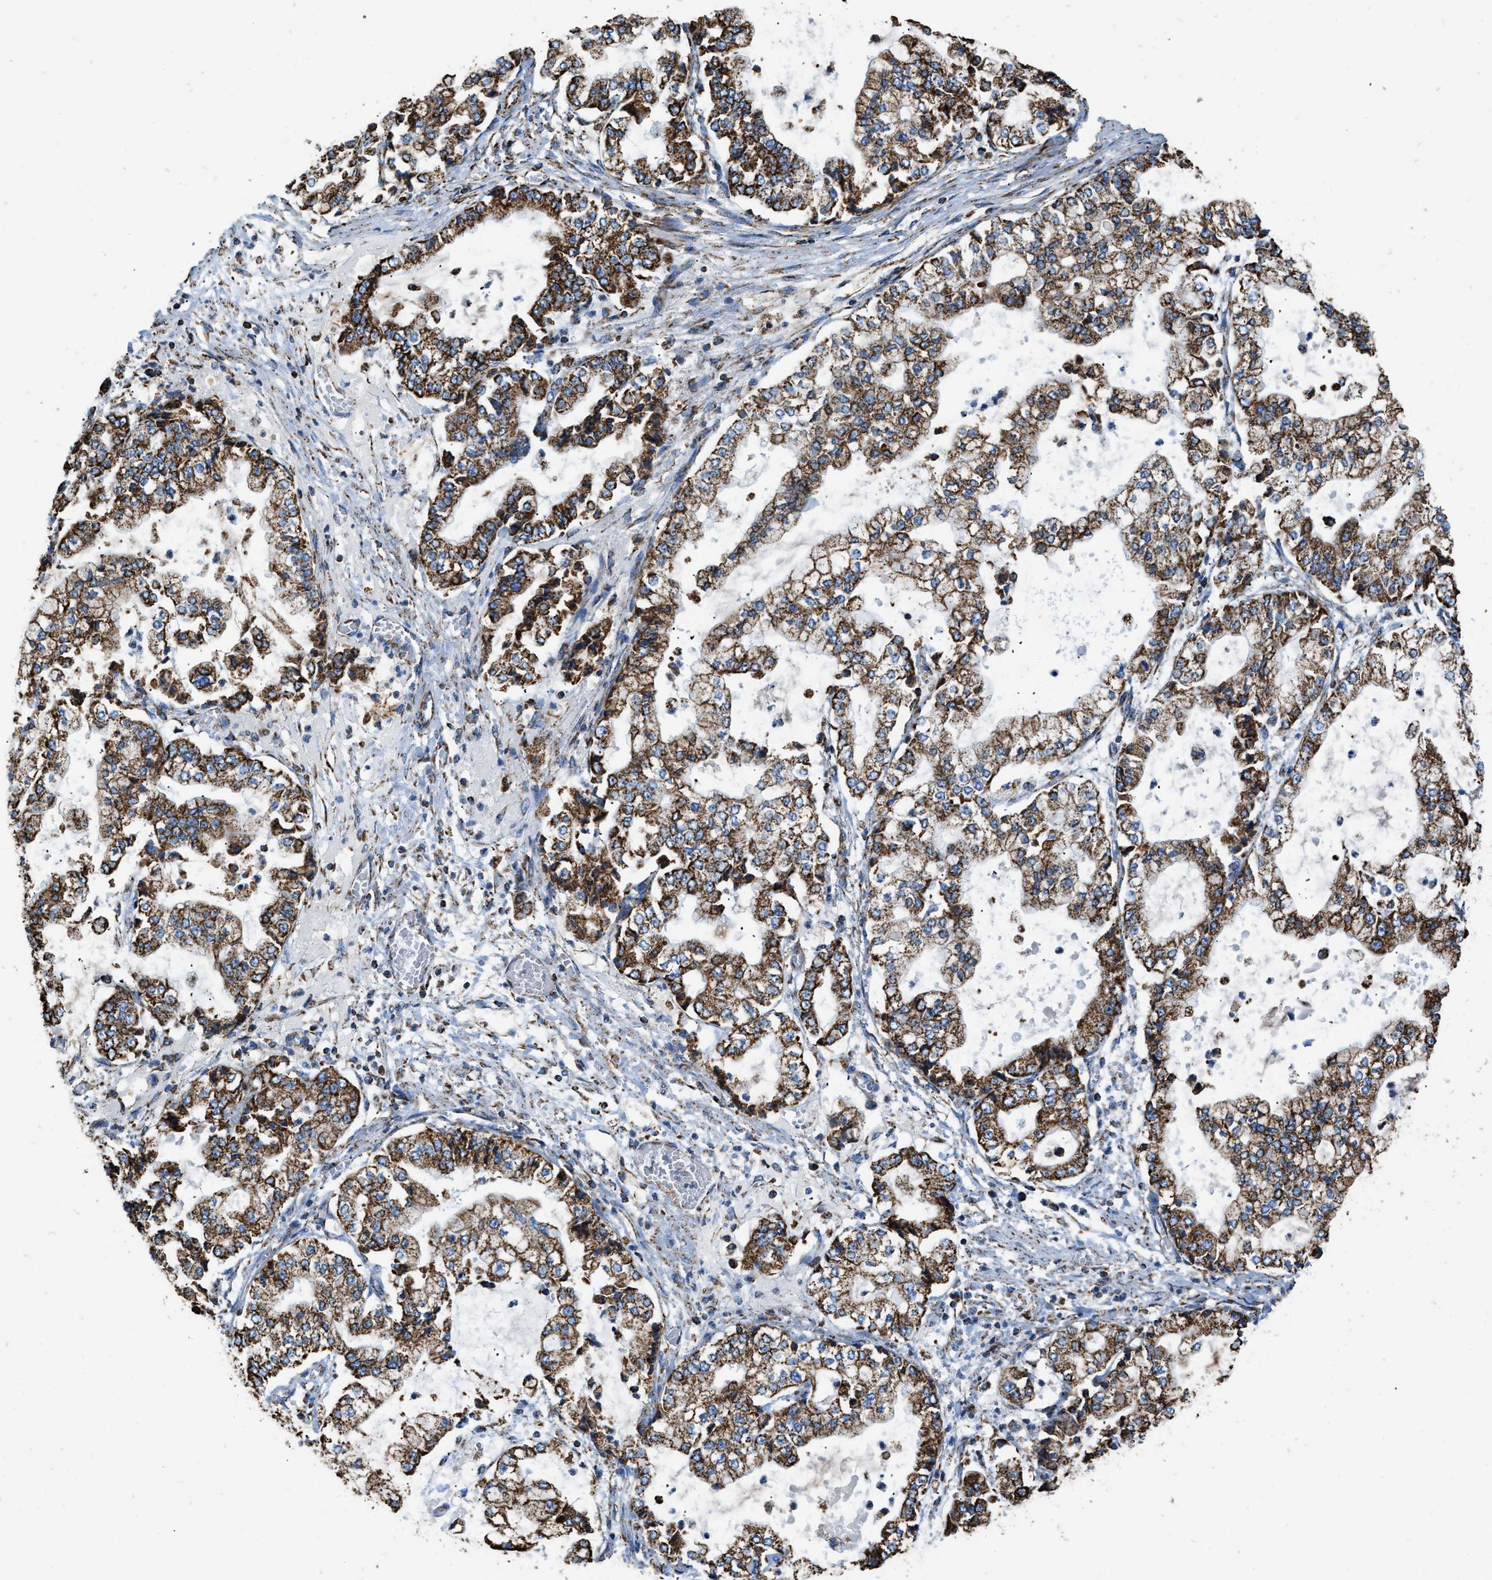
{"staining": {"intensity": "strong", "quantity": ">75%", "location": "cytoplasmic/membranous"}, "tissue": "stomach cancer", "cell_type": "Tumor cells", "image_type": "cancer", "snomed": [{"axis": "morphology", "description": "Adenocarcinoma, NOS"}, {"axis": "topography", "description": "Stomach"}], "caption": "This micrograph displays stomach cancer stained with immunohistochemistry to label a protein in brown. The cytoplasmic/membranous of tumor cells show strong positivity for the protein. Nuclei are counter-stained blue.", "gene": "IRX6", "patient": {"sex": "male", "age": 76}}